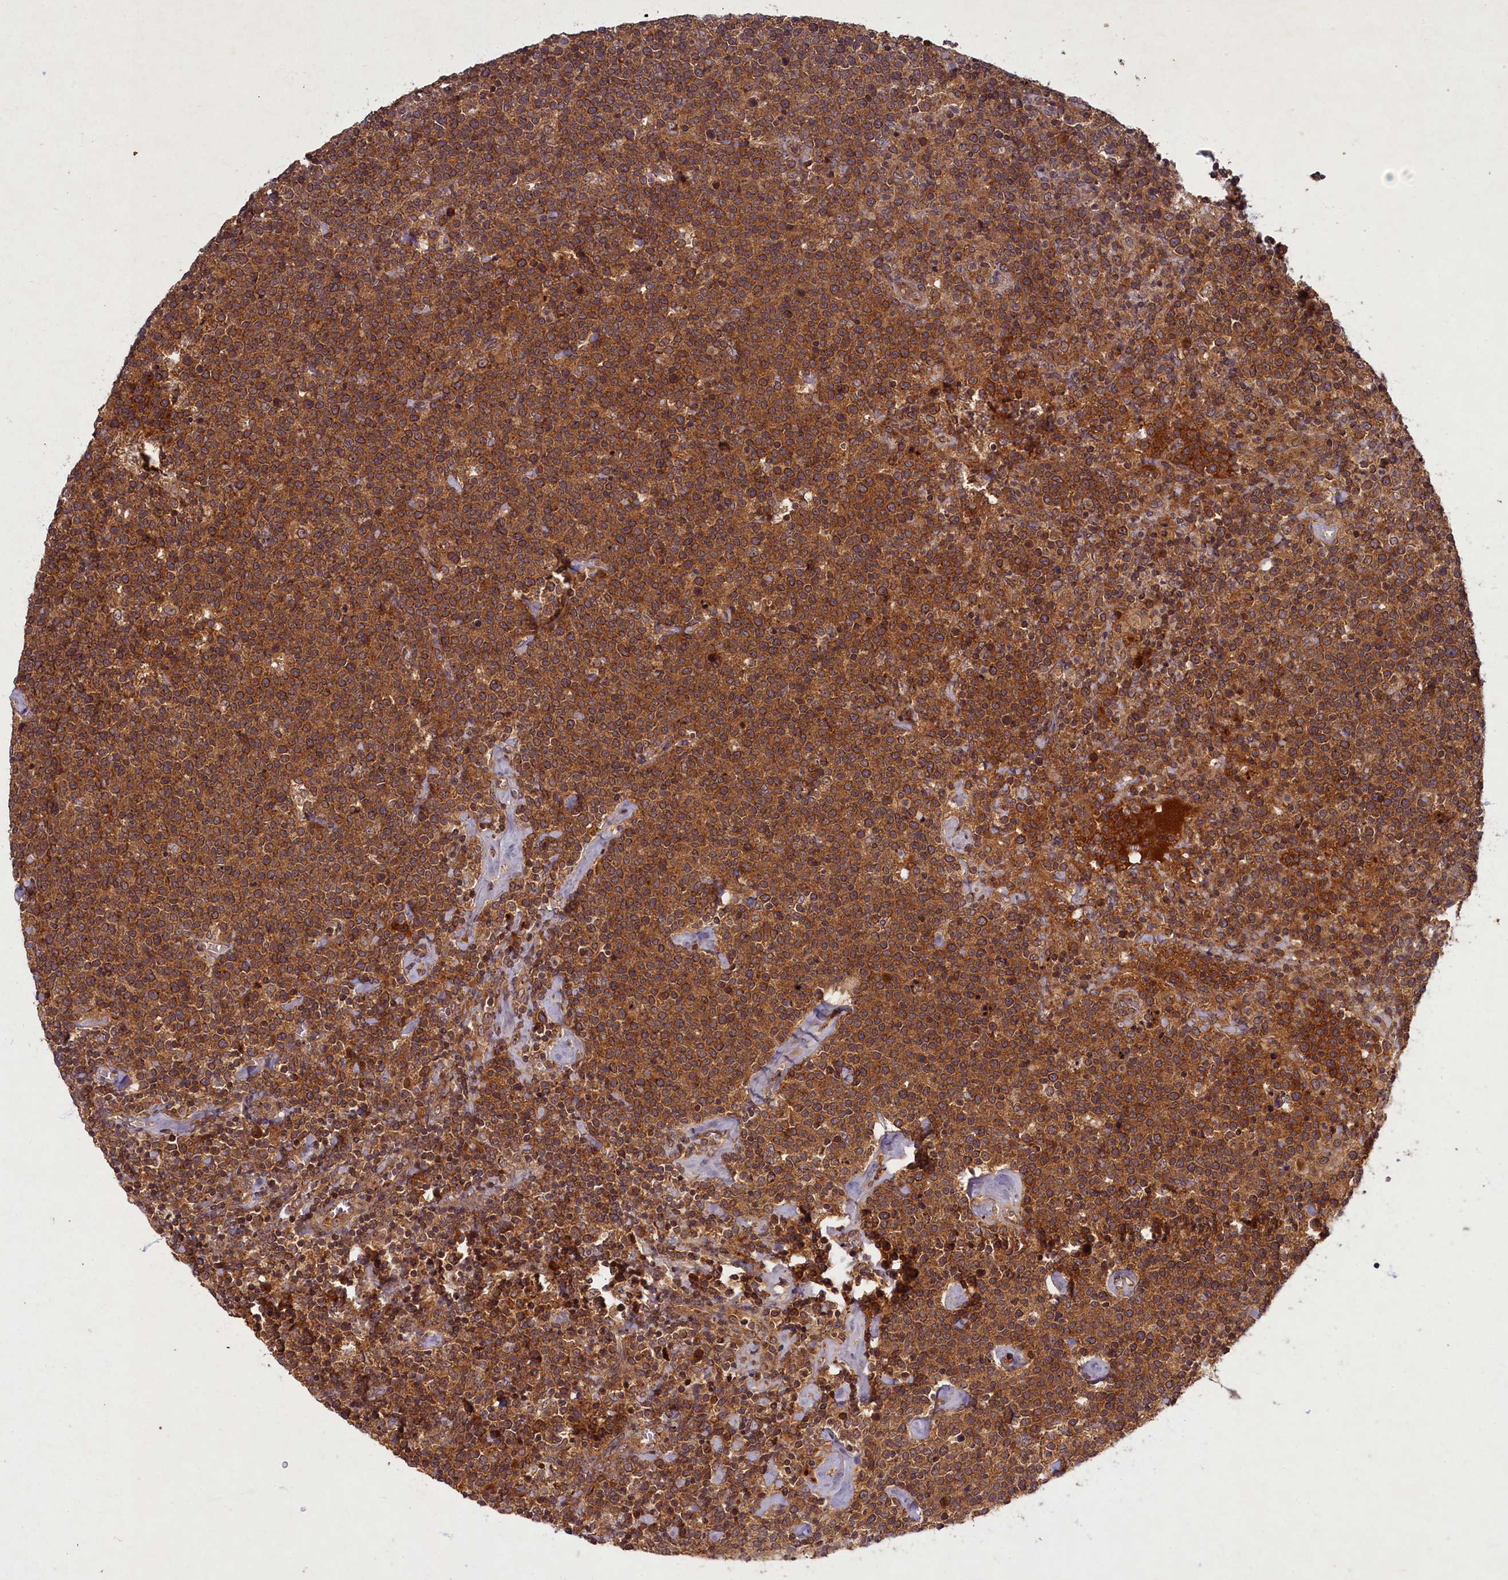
{"staining": {"intensity": "strong", "quantity": ">75%", "location": "cytoplasmic/membranous"}, "tissue": "lymphoma", "cell_type": "Tumor cells", "image_type": "cancer", "snomed": [{"axis": "morphology", "description": "Malignant lymphoma, non-Hodgkin's type, High grade"}, {"axis": "topography", "description": "Lymph node"}], "caption": "High-grade malignant lymphoma, non-Hodgkin's type stained with a protein marker reveals strong staining in tumor cells.", "gene": "BICD1", "patient": {"sex": "male", "age": 61}}